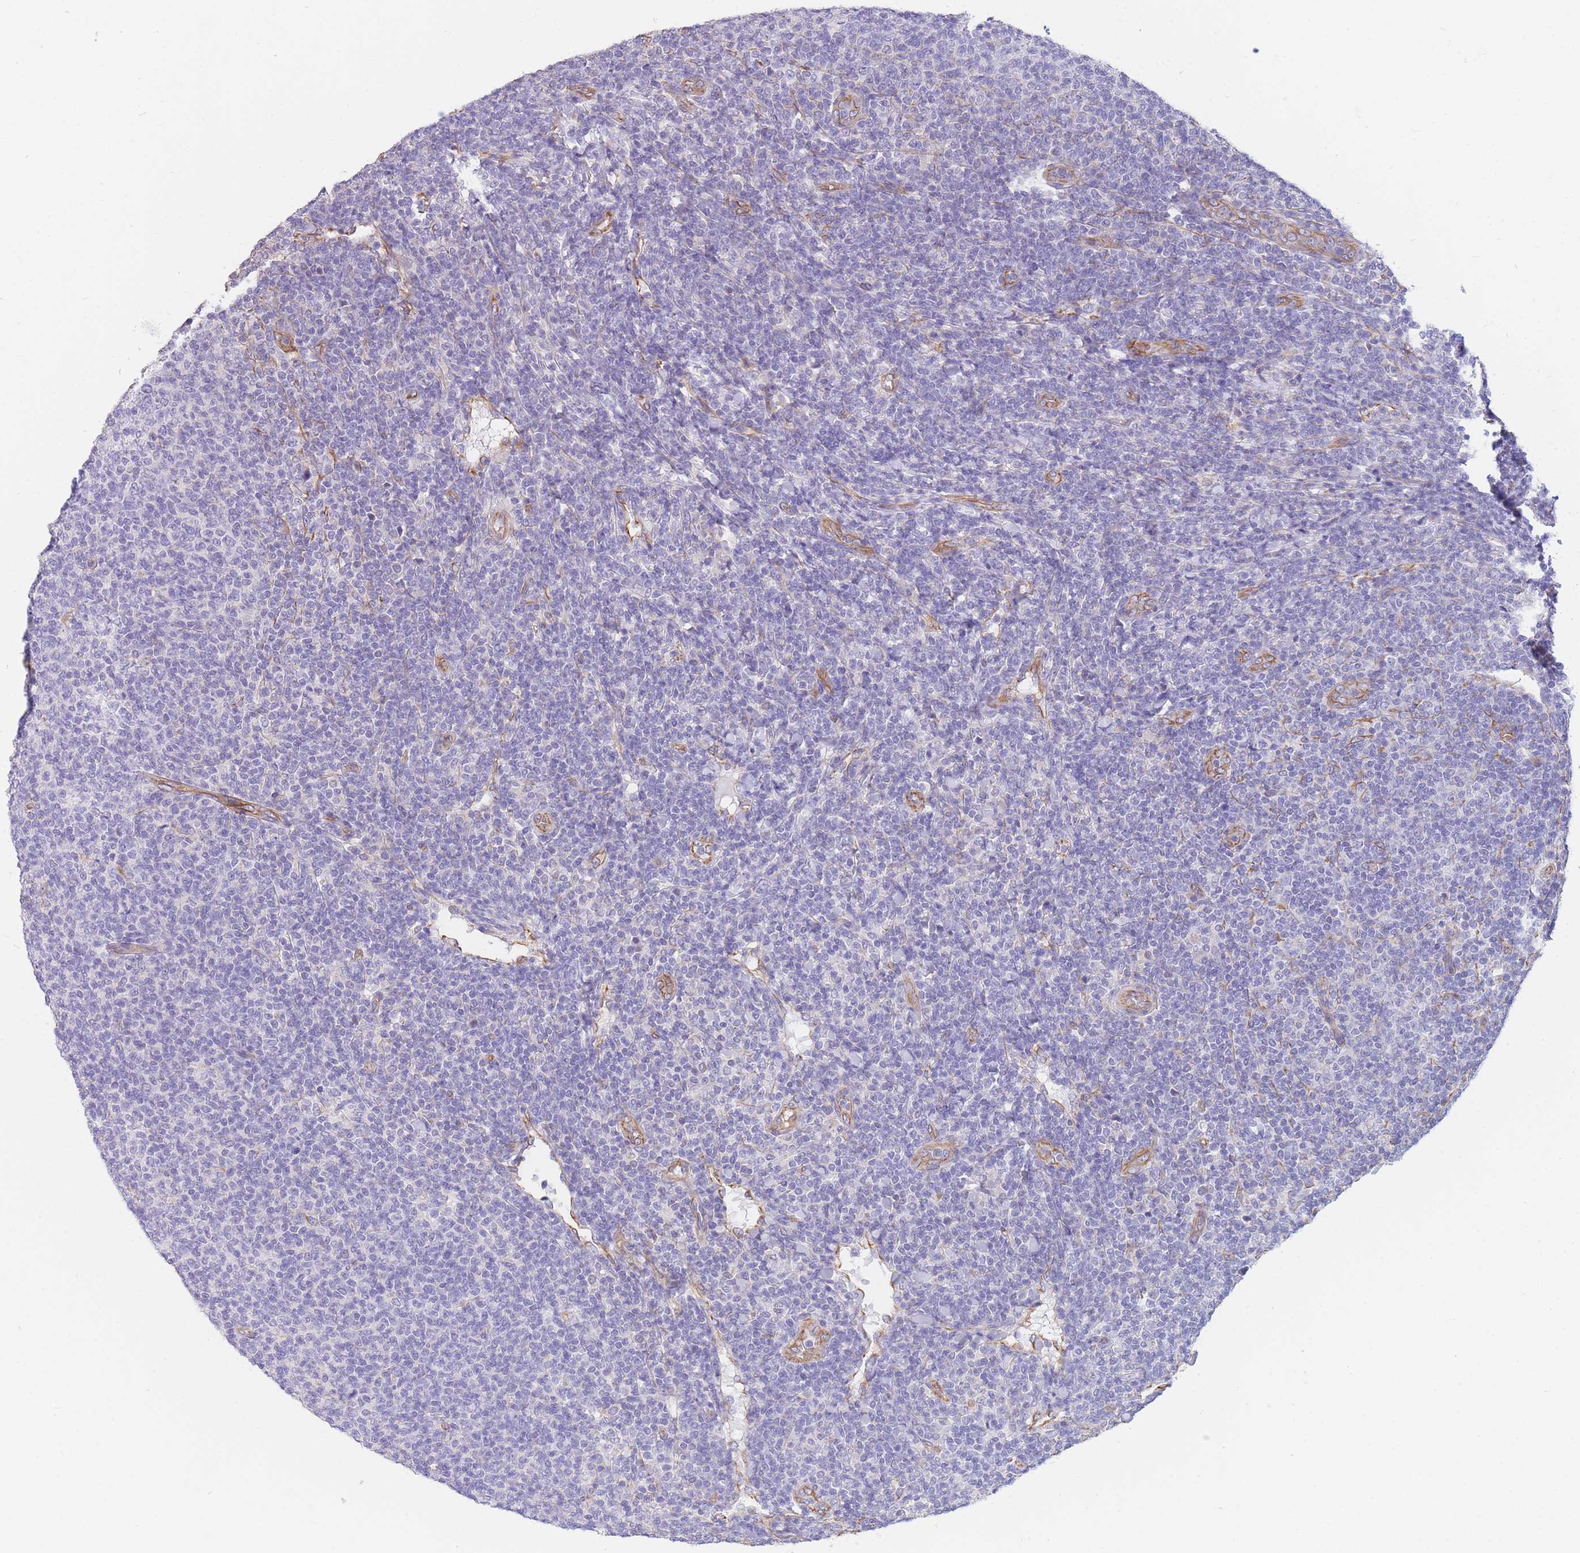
{"staining": {"intensity": "negative", "quantity": "none", "location": "none"}, "tissue": "lymphoma", "cell_type": "Tumor cells", "image_type": "cancer", "snomed": [{"axis": "morphology", "description": "Malignant lymphoma, non-Hodgkin's type, Low grade"}, {"axis": "topography", "description": "Lymph node"}], "caption": "A high-resolution micrograph shows IHC staining of malignant lymphoma, non-Hodgkin's type (low-grade), which reveals no significant expression in tumor cells. Brightfield microscopy of immunohistochemistry (IHC) stained with DAB (3,3'-diaminobenzidine) (brown) and hematoxylin (blue), captured at high magnification.", "gene": "ANKRD53", "patient": {"sex": "male", "age": 66}}